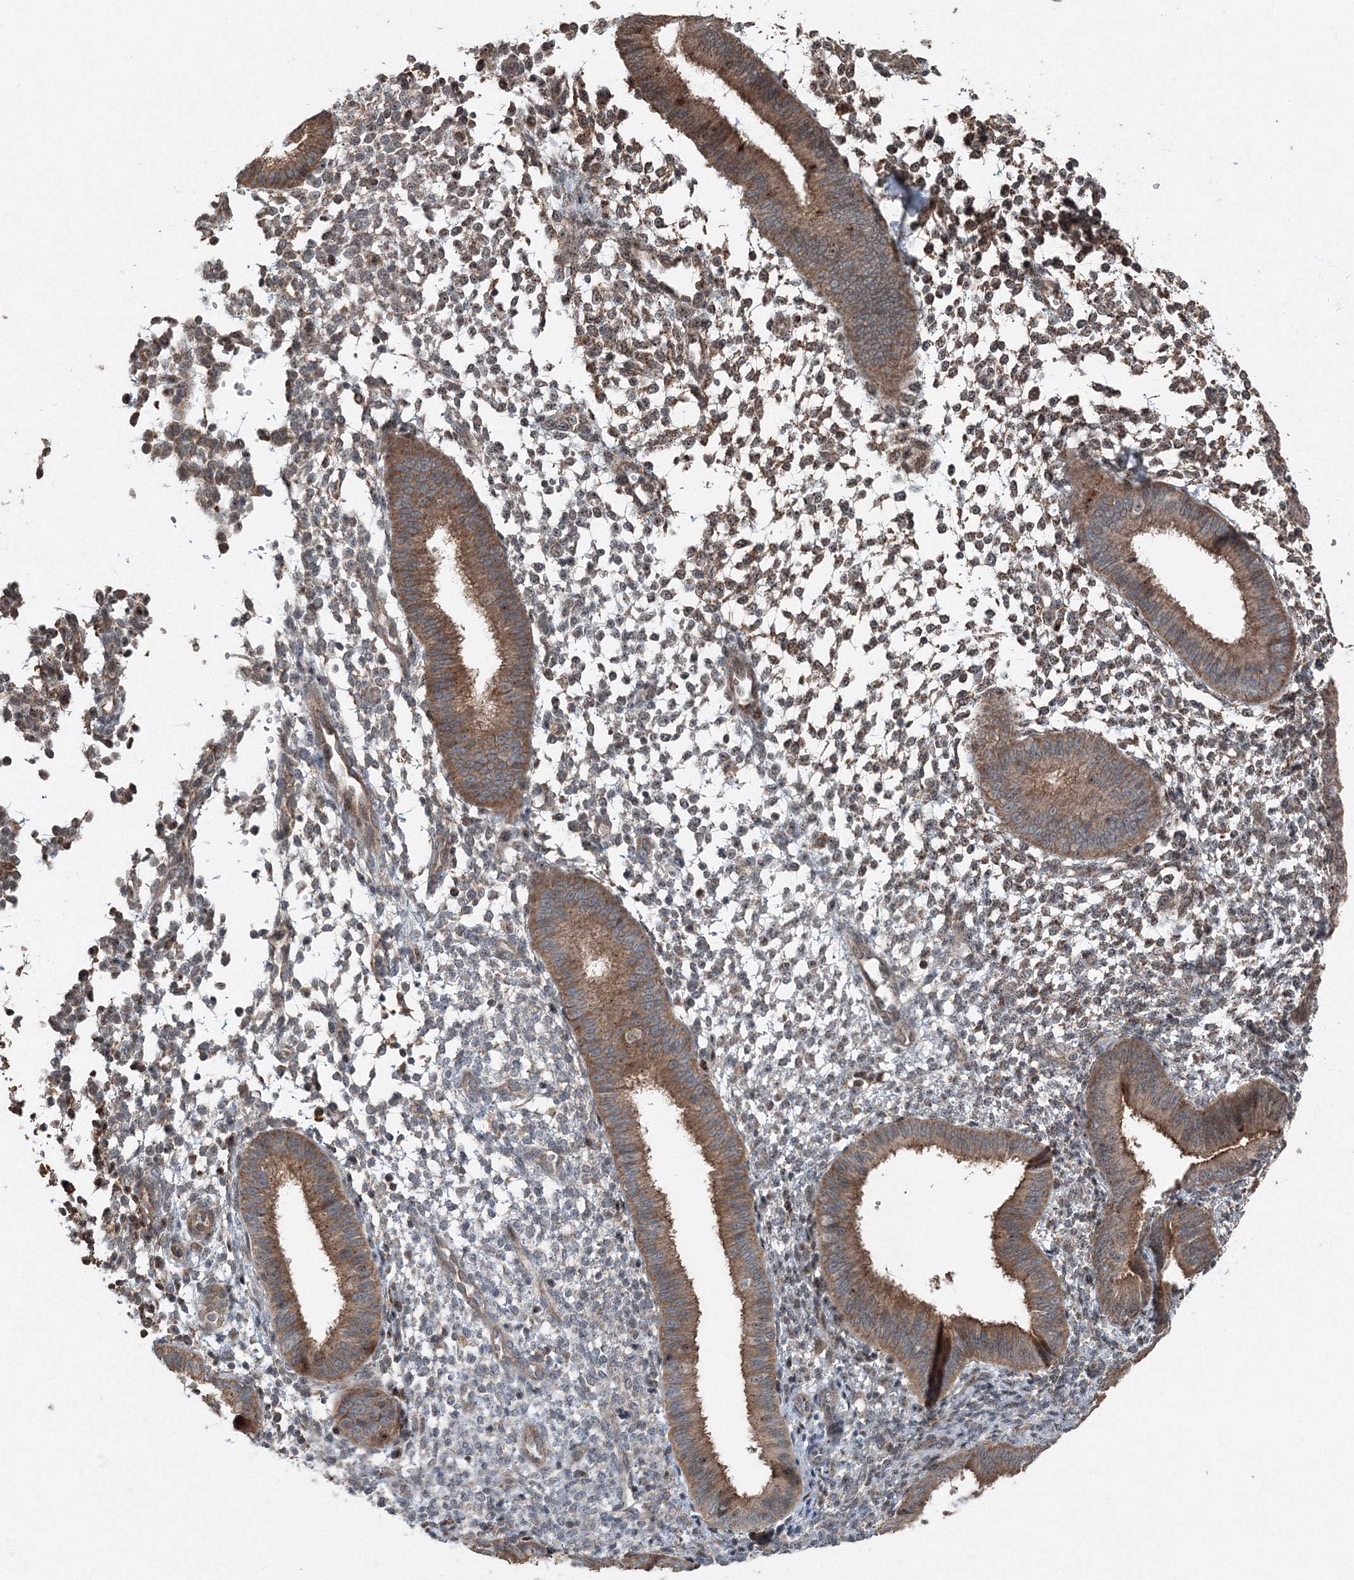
{"staining": {"intensity": "moderate", "quantity": ">75%", "location": "cytoplasmic/membranous"}, "tissue": "endometrium", "cell_type": "Cells in endometrial stroma", "image_type": "normal", "snomed": [{"axis": "morphology", "description": "Normal tissue, NOS"}, {"axis": "topography", "description": "Uterus"}, {"axis": "topography", "description": "Endometrium"}], "caption": "Moderate cytoplasmic/membranous staining is present in about >75% of cells in endometrial stroma in benign endometrium. (brown staining indicates protein expression, while blue staining denotes nuclei).", "gene": "AASDH", "patient": {"sex": "female", "age": 48}}